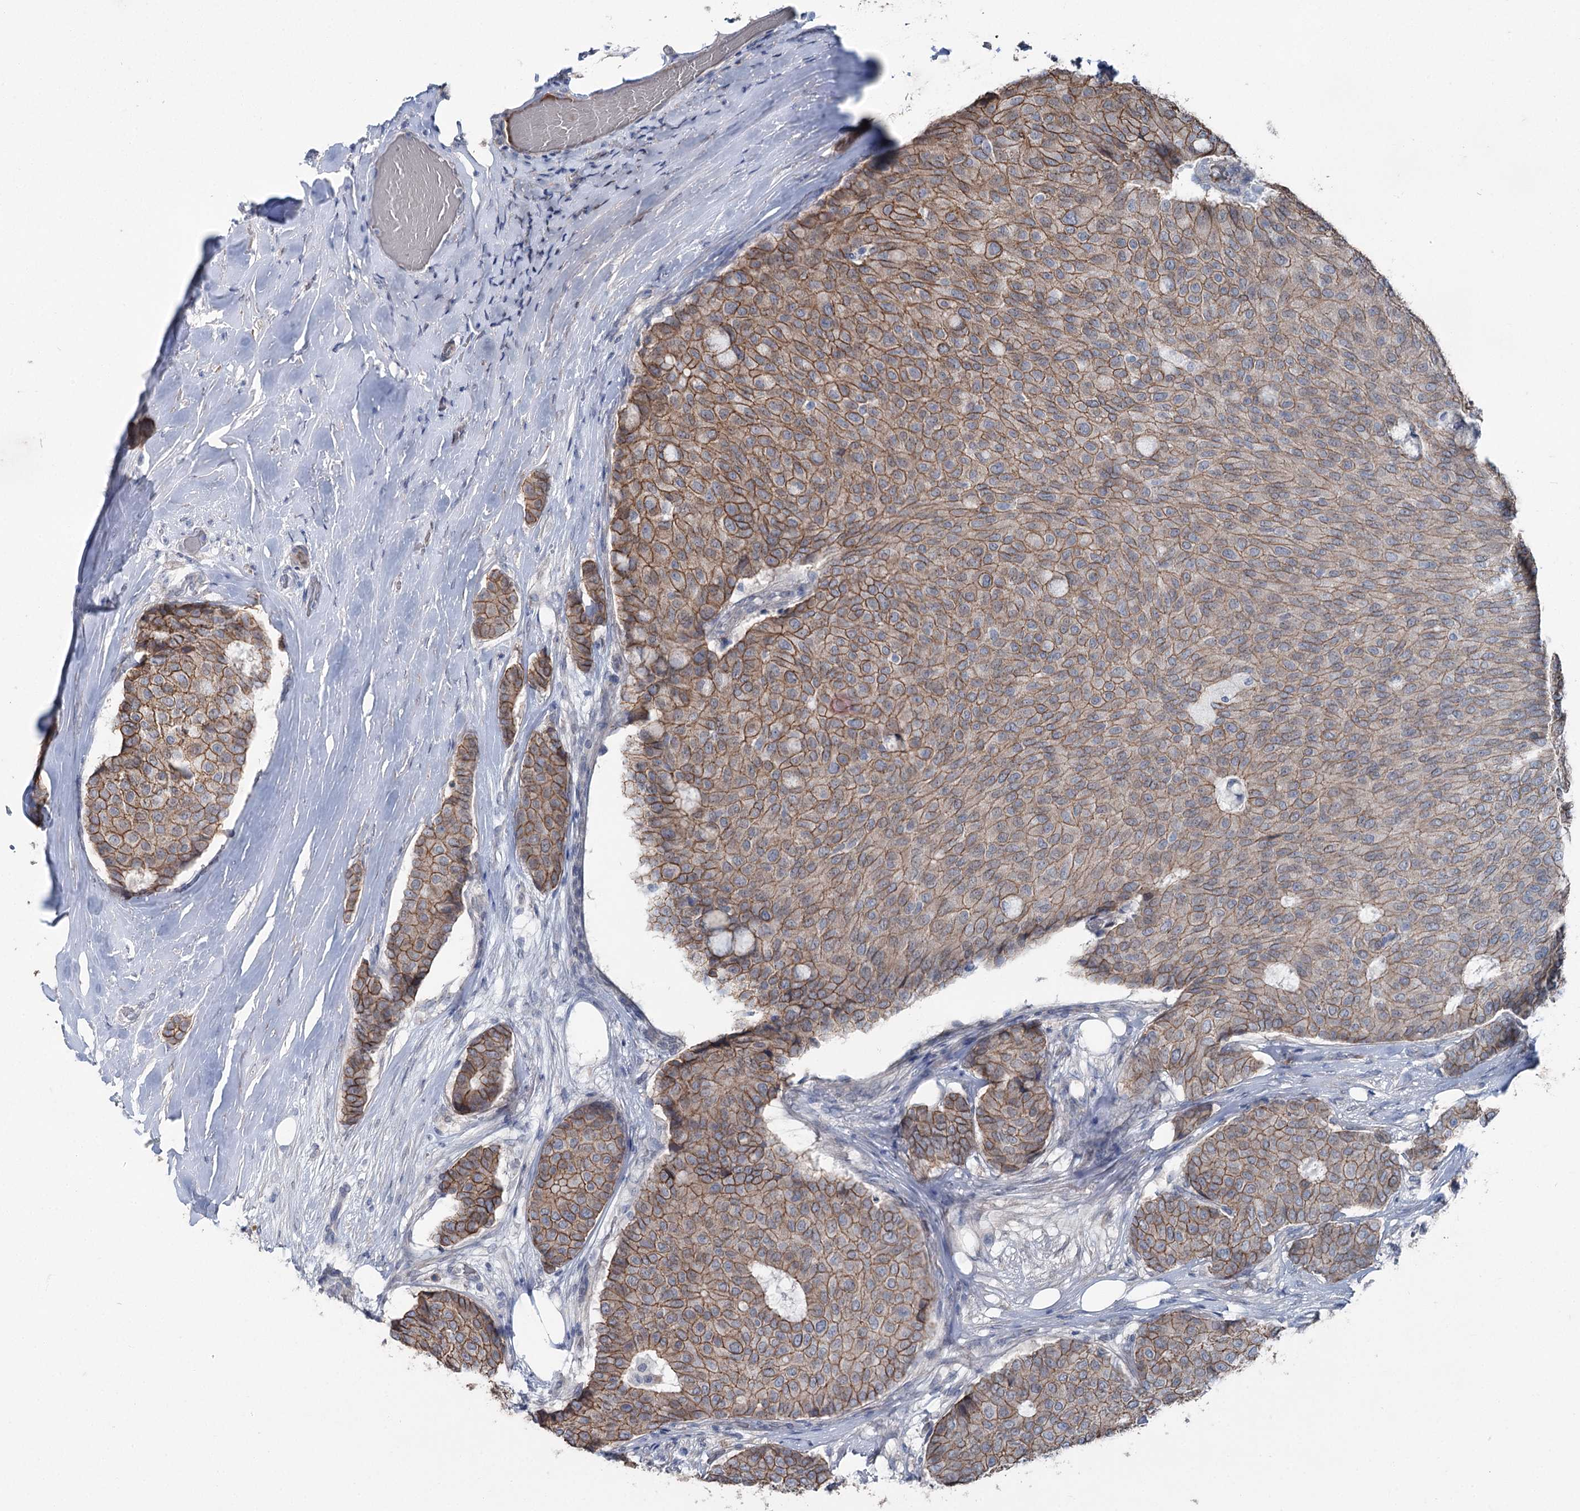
{"staining": {"intensity": "strong", "quantity": ">75%", "location": "cytoplasmic/membranous"}, "tissue": "breast cancer", "cell_type": "Tumor cells", "image_type": "cancer", "snomed": [{"axis": "morphology", "description": "Duct carcinoma"}, {"axis": "topography", "description": "Breast"}], "caption": "This is a histology image of immunohistochemistry staining of breast cancer (infiltrating ductal carcinoma), which shows strong expression in the cytoplasmic/membranous of tumor cells.", "gene": "FAM120B", "patient": {"sex": "female", "age": 75}}